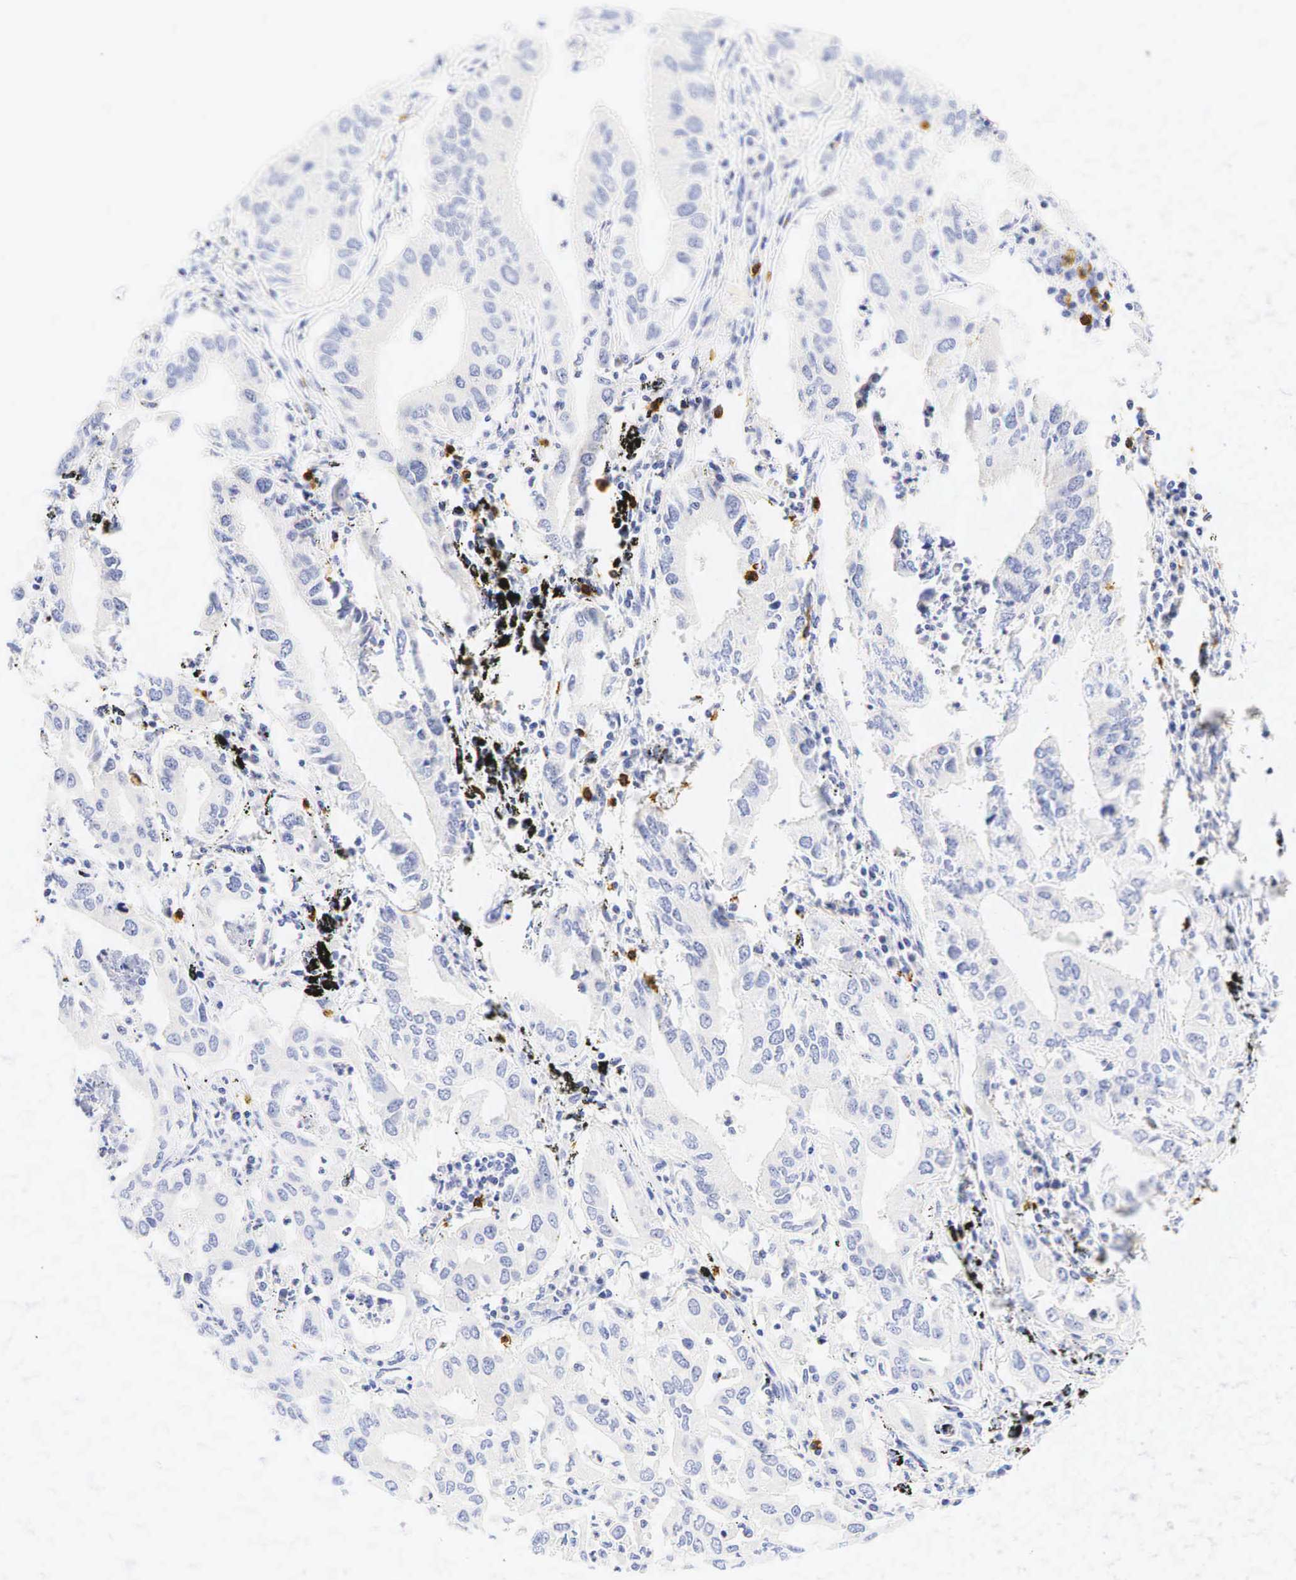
{"staining": {"intensity": "negative", "quantity": "none", "location": "none"}, "tissue": "lung cancer", "cell_type": "Tumor cells", "image_type": "cancer", "snomed": [{"axis": "morphology", "description": "Adenocarcinoma, NOS"}, {"axis": "topography", "description": "Lung"}], "caption": "Photomicrograph shows no significant protein staining in tumor cells of lung cancer (adenocarcinoma).", "gene": "CD8A", "patient": {"sex": "male", "age": 48}}